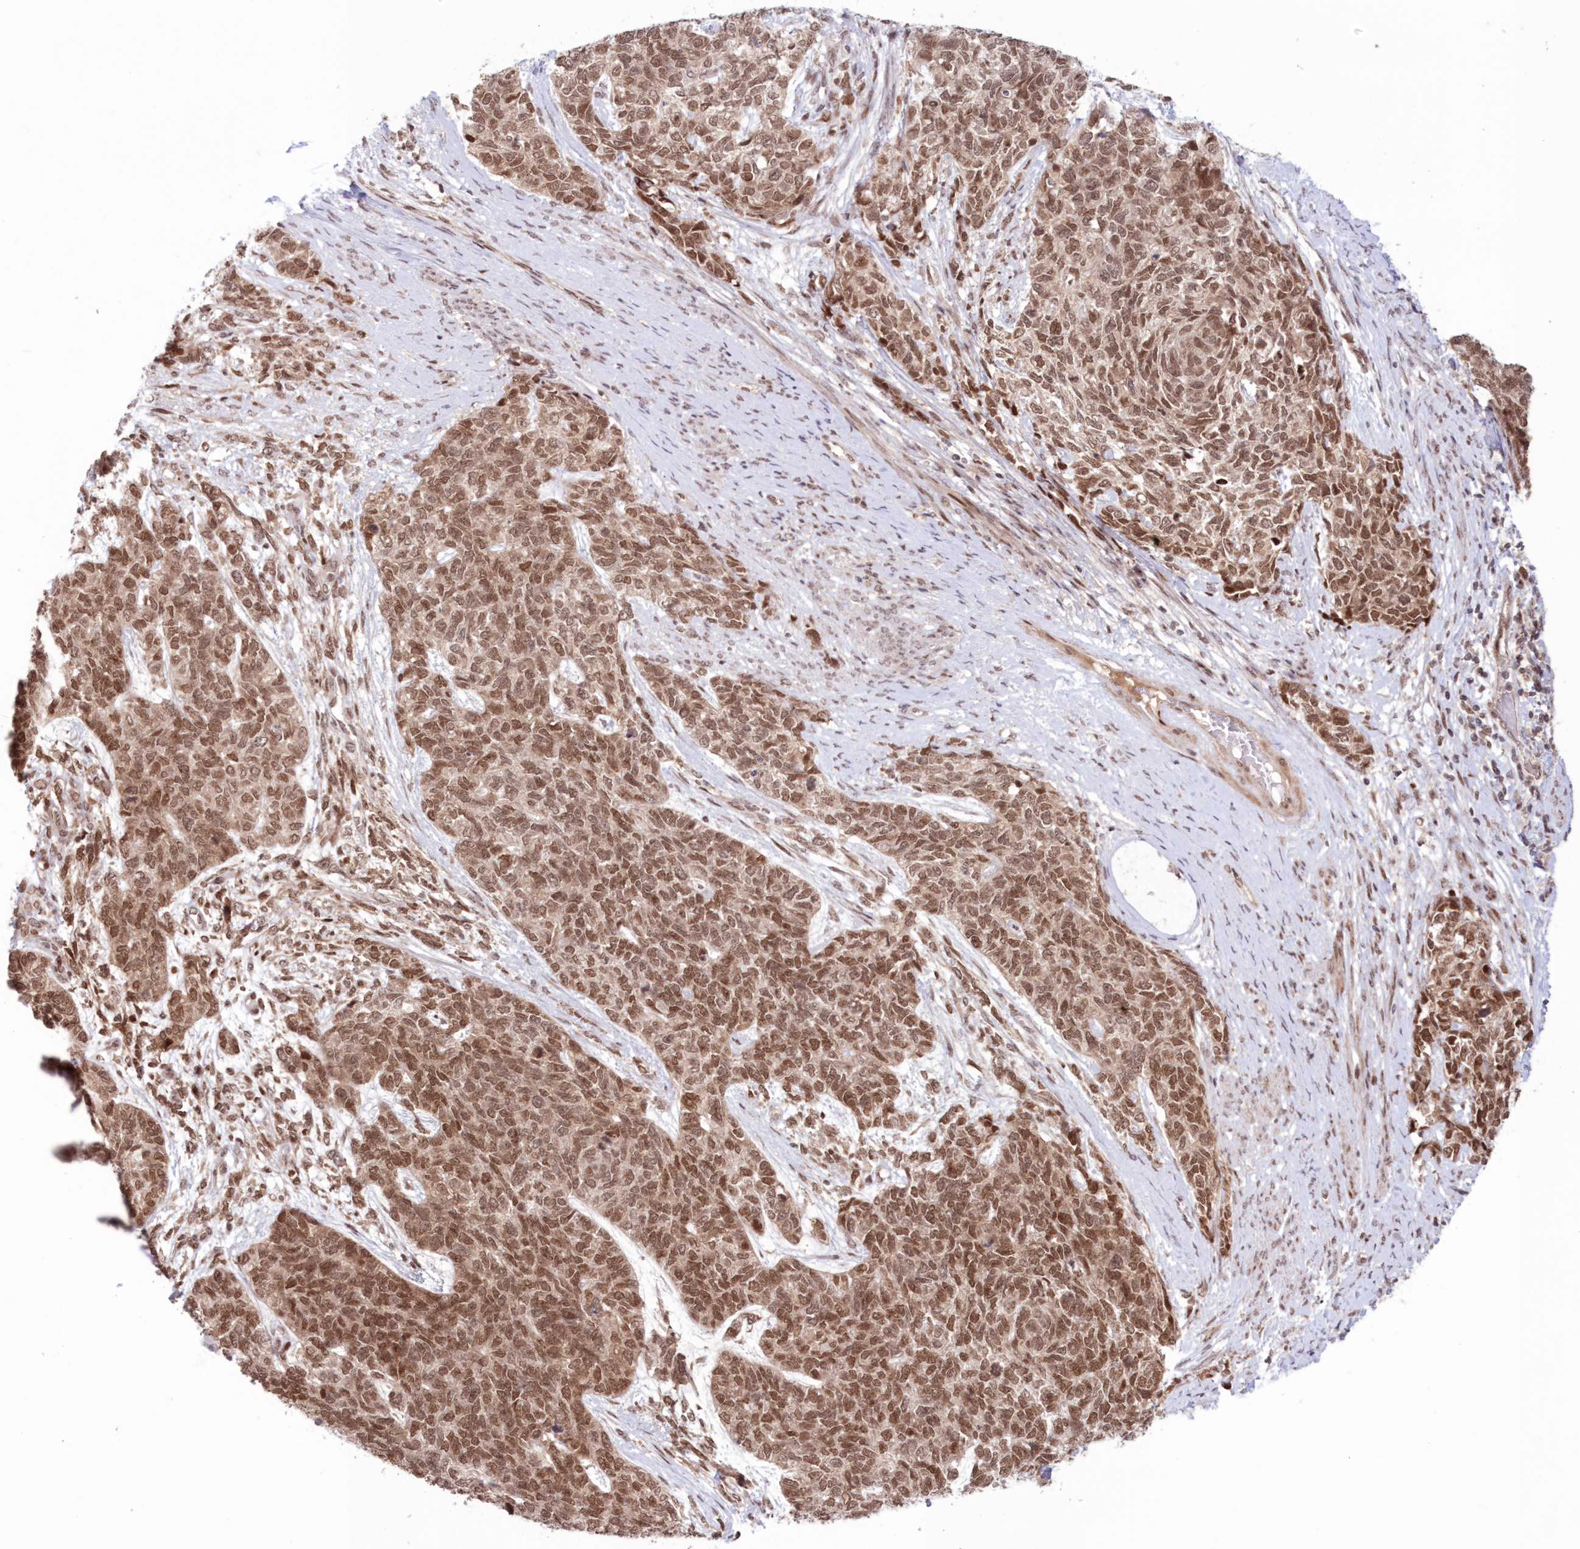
{"staining": {"intensity": "moderate", "quantity": ">75%", "location": "nuclear"}, "tissue": "cervical cancer", "cell_type": "Tumor cells", "image_type": "cancer", "snomed": [{"axis": "morphology", "description": "Squamous cell carcinoma, NOS"}, {"axis": "topography", "description": "Cervix"}], "caption": "An IHC histopathology image of neoplastic tissue is shown. Protein staining in brown shows moderate nuclear positivity in squamous cell carcinoma (cervical) within tumor cells. Immunohistochemistry stains the protein in brown and the nuclei are stained blue.", "gene": "NOA1", "patient": {"sex": "female", "age": 63}}